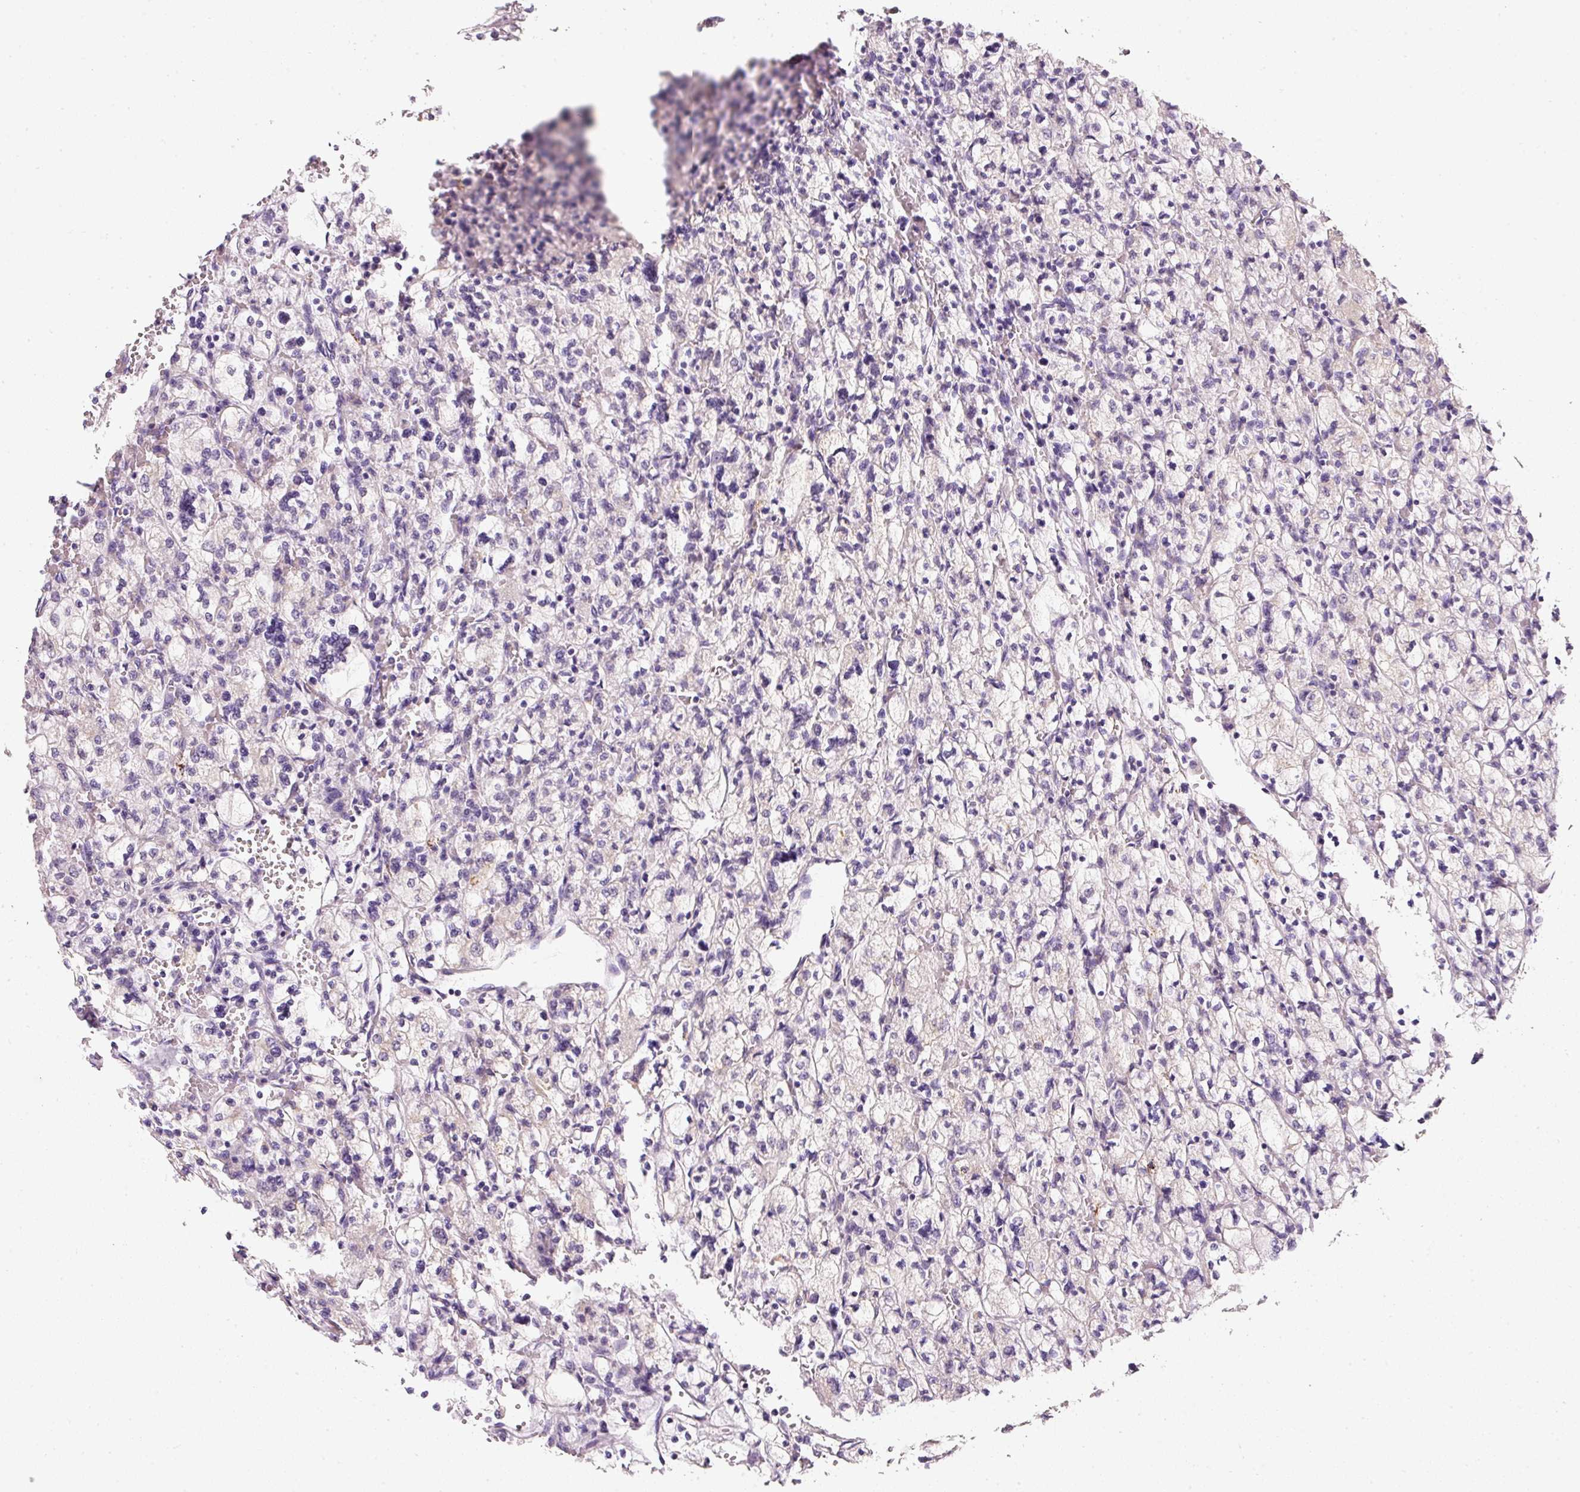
{"staining": {"intensity": "negative", "quantity": "none", "location": "none"}, "tissue": "renal cancer", "cell_type": "Tumor cells", "image_type": "cancer", "snomed": [{"axis": "morphology", "description": "Adenocarcinoma, NOS"}, {"axis": "topography", "description": "Kidney"}], "caption": "Immunohistochemistry photomicrograph of adenocarcinoma (renal) stained for a protein (brown), which displays no expression in tumor cells. (Immunohistochemistry (ihc), brightfield microscopy, high magnification).", "gene": "RNF167", "patient": {"sex": "female", "age": 83}}